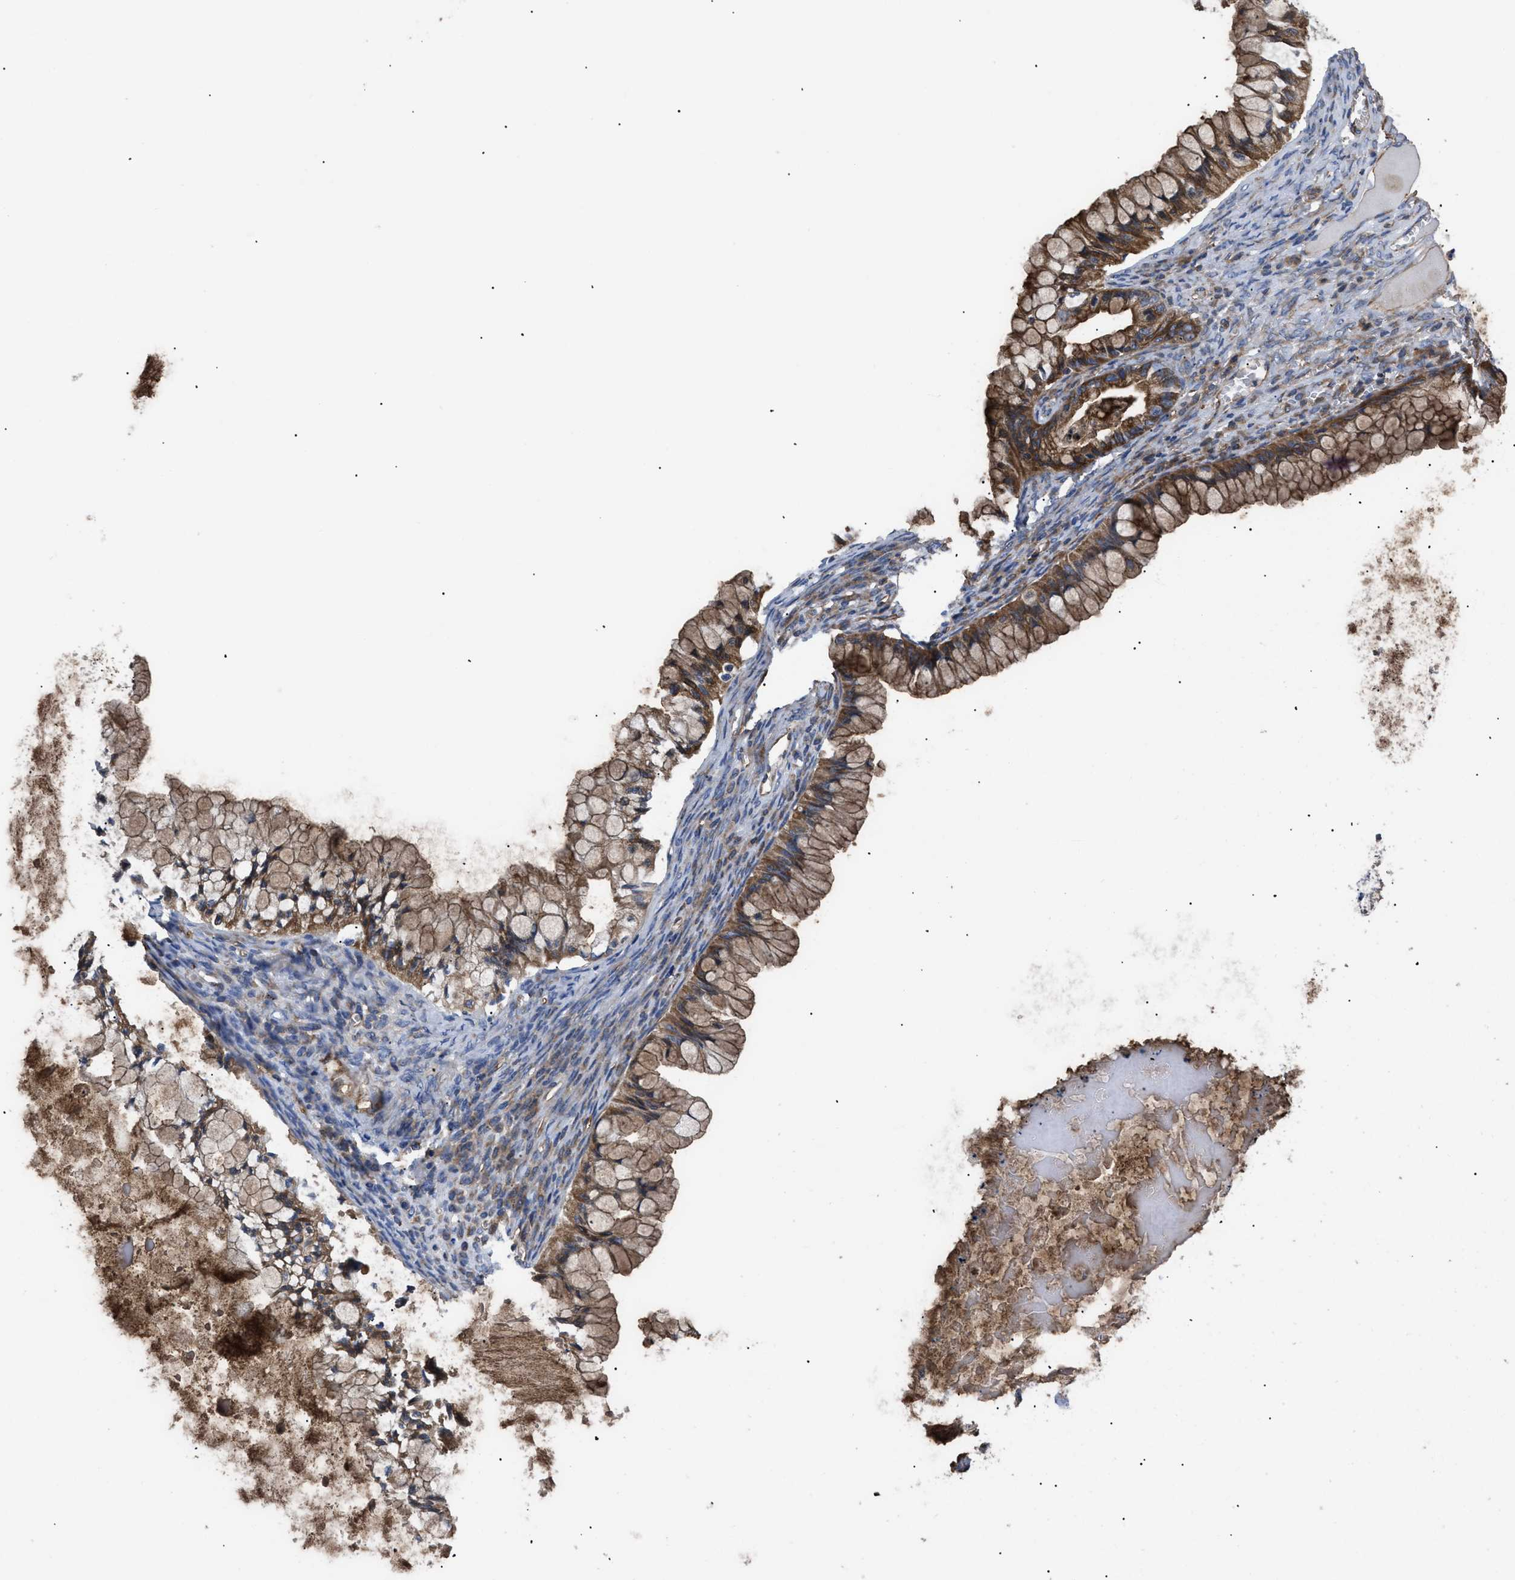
{"staining": {"intensity": "moderate", "quantity": ">75%", "location": "cytoplasmic/membranous"}, "tissue": "ovarian cancer", "cell_type": "Tumor cells", "image_type": "cancer", "snomed": [{"axis": "morphology", "description": "Cystadenocarcinoma, mucinous, NOS"}, {"axis": "topography", "description": "Ovary"}], "caption": "Protein staining demonstrates moderate cytoplasmic/membranous expression in approximately >75% of tumor cells in ovarian mucinous cystadenocarcinoma.", "gene": "NT5E", "patient": {"sex": "female", "age": 57}}